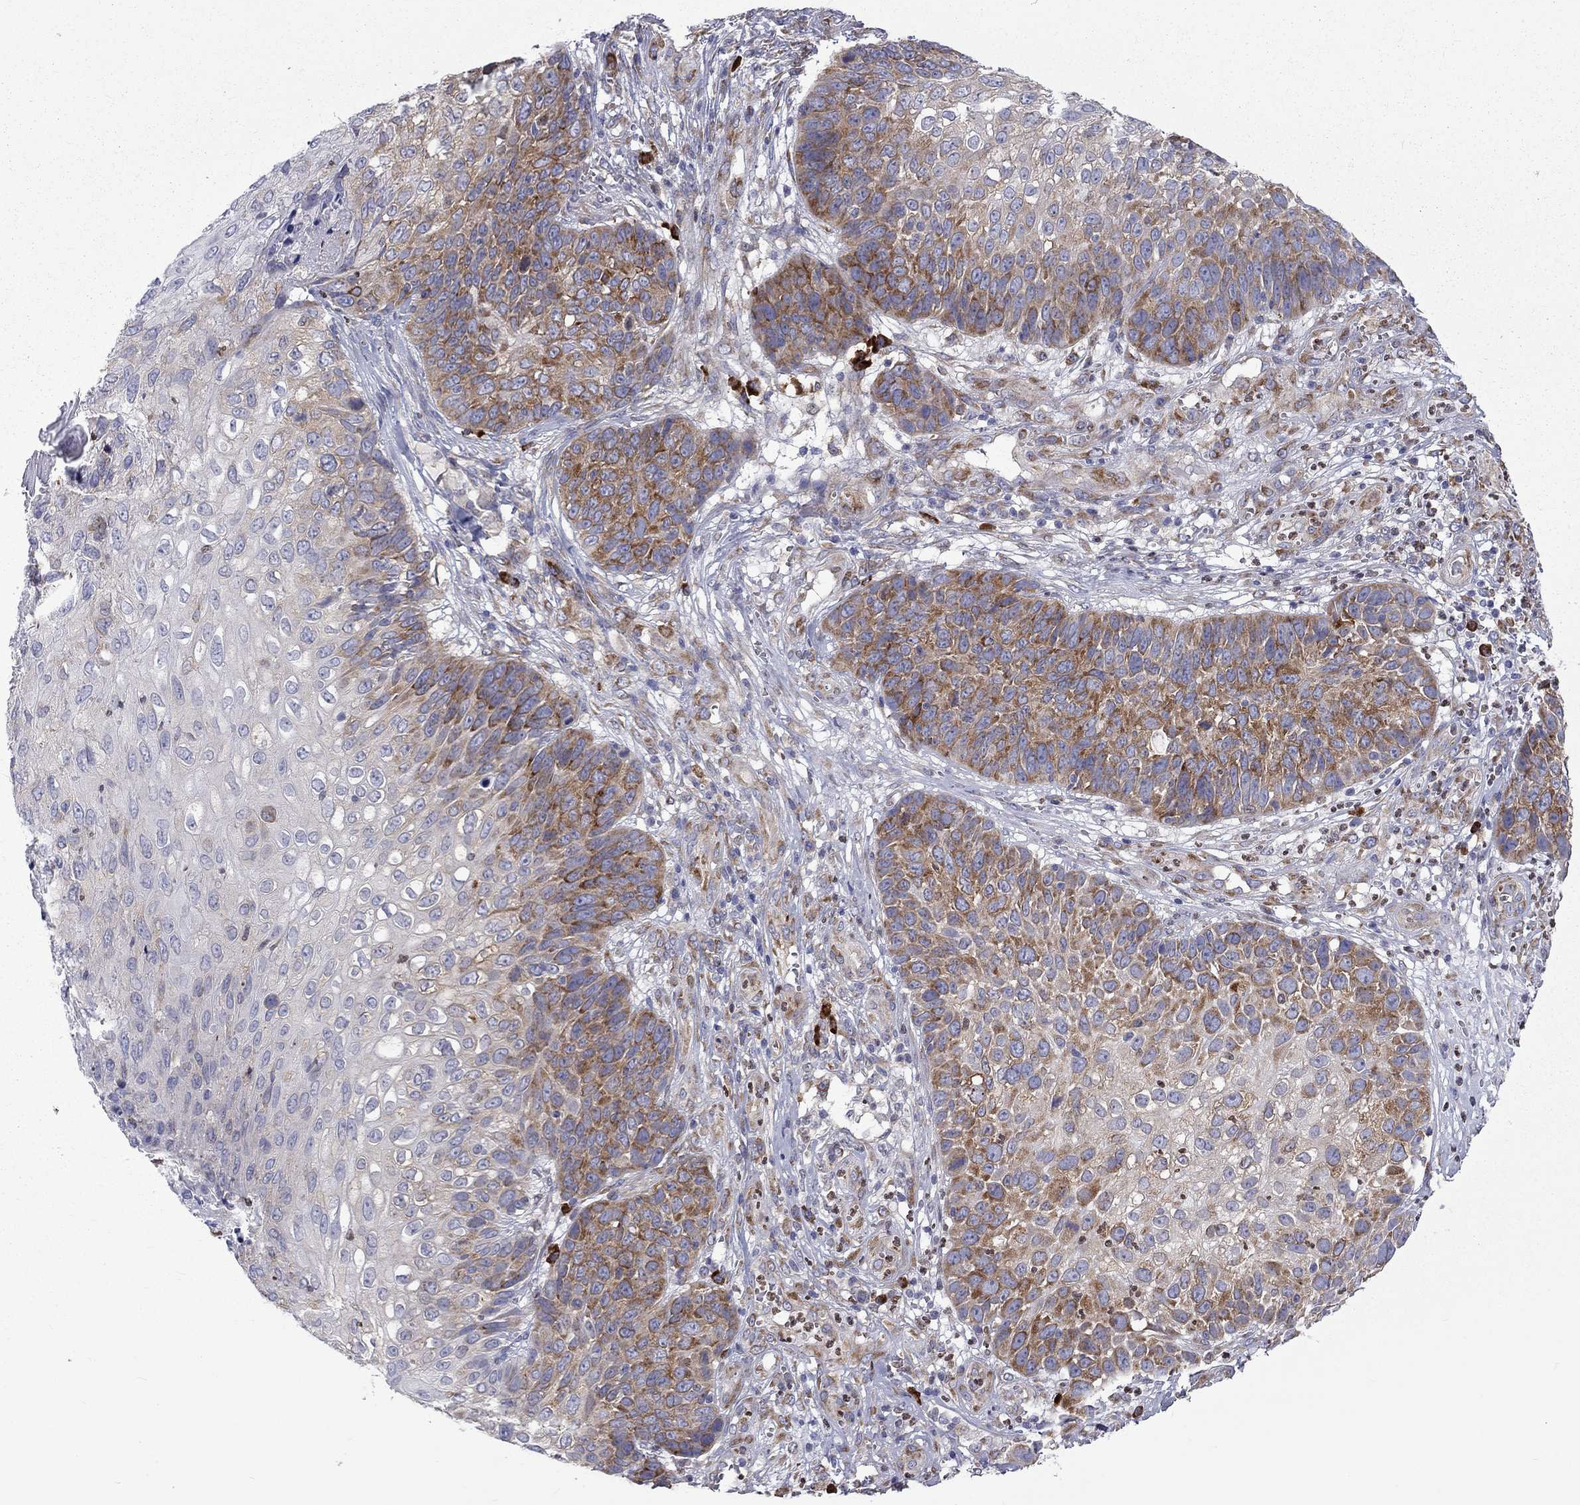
{"staining": {"intensity": "moderate", "quantity": ">75%", "location": "cytoplasmic/membranous"}, "tissue": "skin cancer", "cell_type": "Tumor cells", "image_type": "cancer", "snomed": [{"axis": "morphology", "description": "Squamous cell carcinoma, NOS"}, {"axis": "topography", "description": "Skin"}], "caption": "Skin cancer stained for a protein shows moderate cytoplasmic/membranous positivity in tumor cells.", "gene": "PABPC4", "patient": {"sex": "male", "age": 92}}